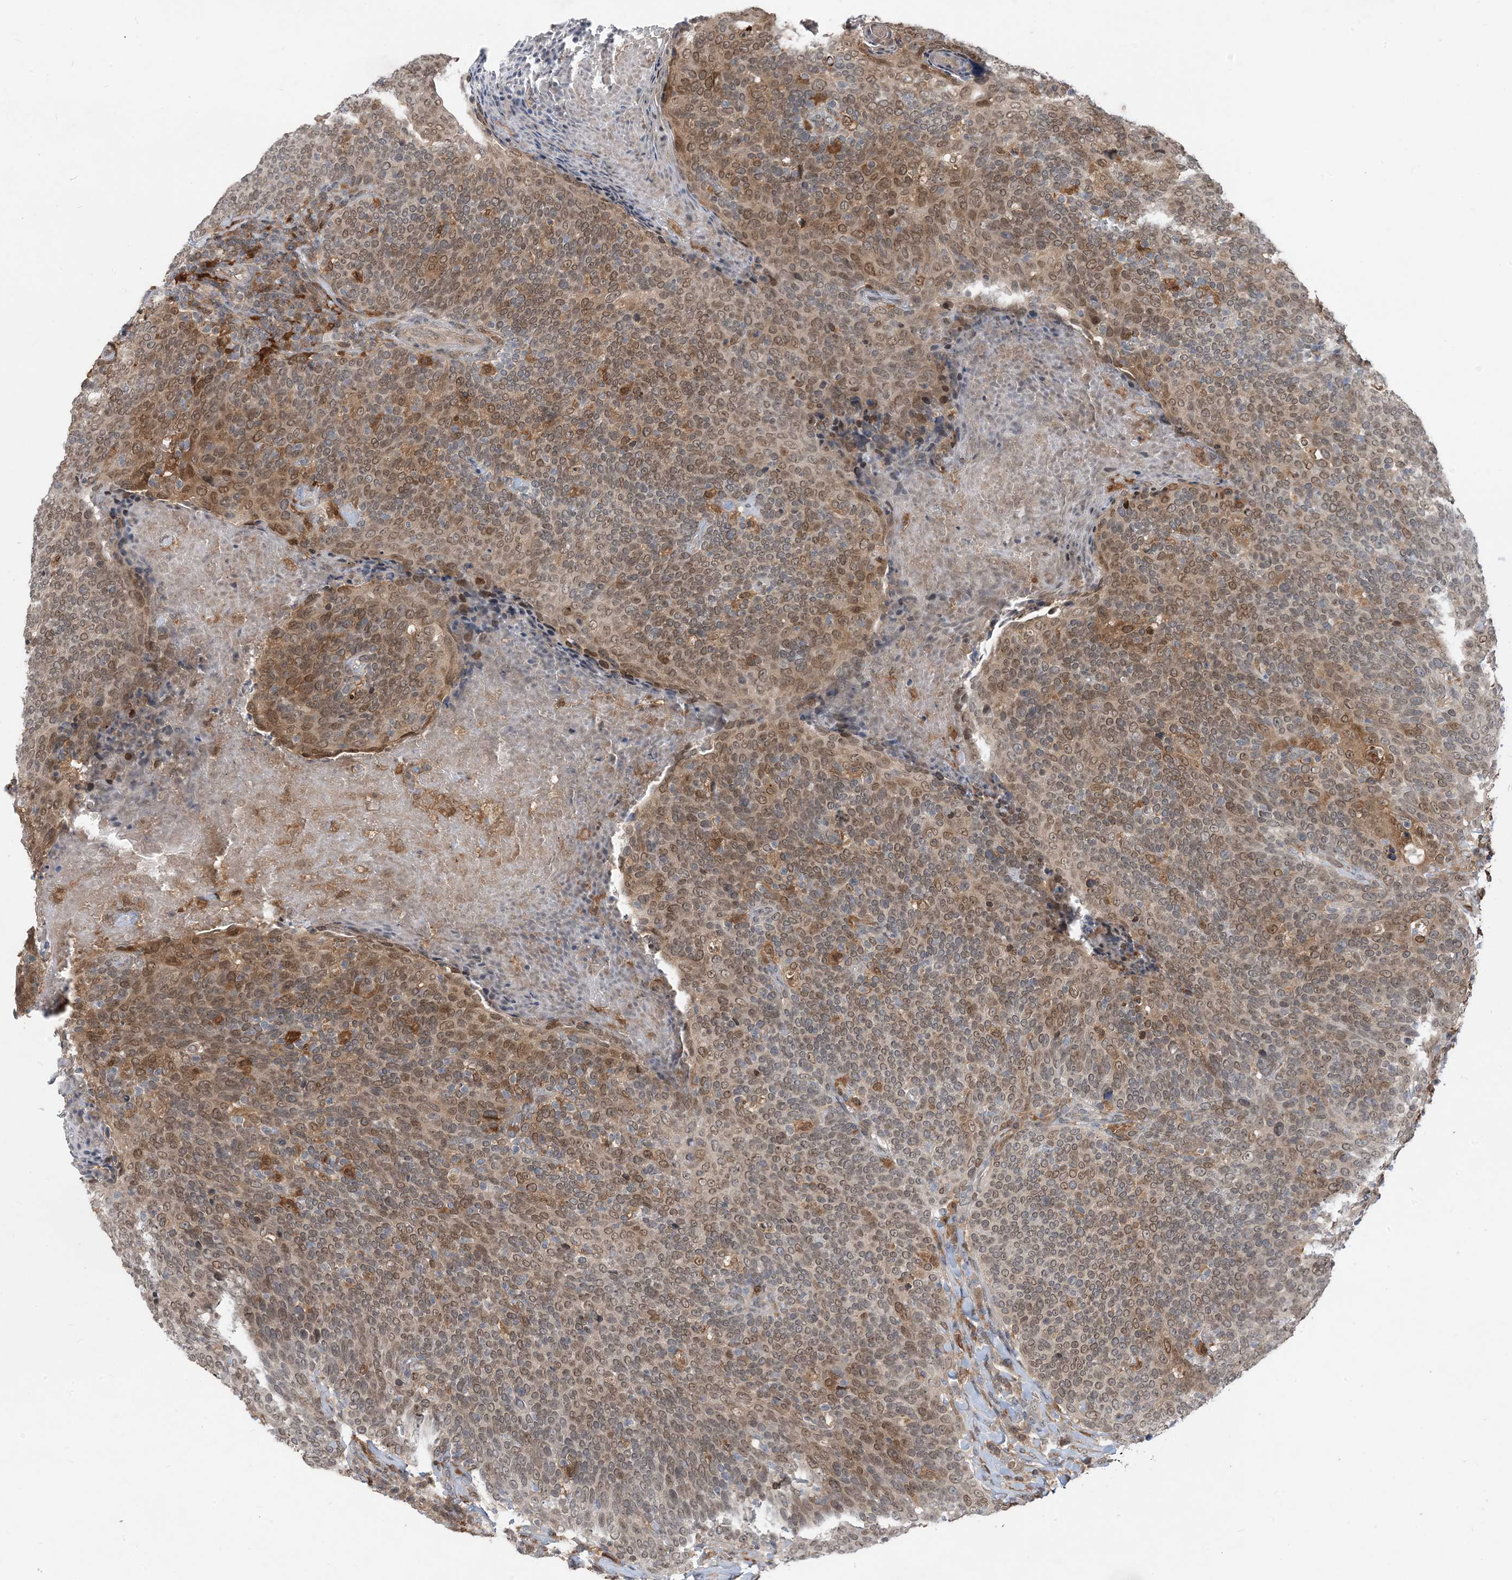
{"staining": {"intensity": "moderate", "quantity": ">75%", "location": "cytoplasmic/membranous,nuclear"}, "tissue": "head and neck cancer", "cell_type": "Tumor cells", "image_type": "cancer", "snomed": [{"axis": "morphology", "description": "Squamous cell carcinoma, NOS"}, {"axis": "morphology", "description": "Squamous cell carcinoma, metastatic, NOS"}, {"axis": "topography", "description": "Lymph node"}, {"axis": "topography", "description": "Head-Neck"}], "caption": "DAB immunohistochemical staining of head and neck cancer (metastatic squamous cell carcinoma) shows moderate cytoplasmic/membranous and nuclear protein expression in about >75% of tumor cells.", "gene": "NAGK", "patient": {"sex": "male", "age": 62}}